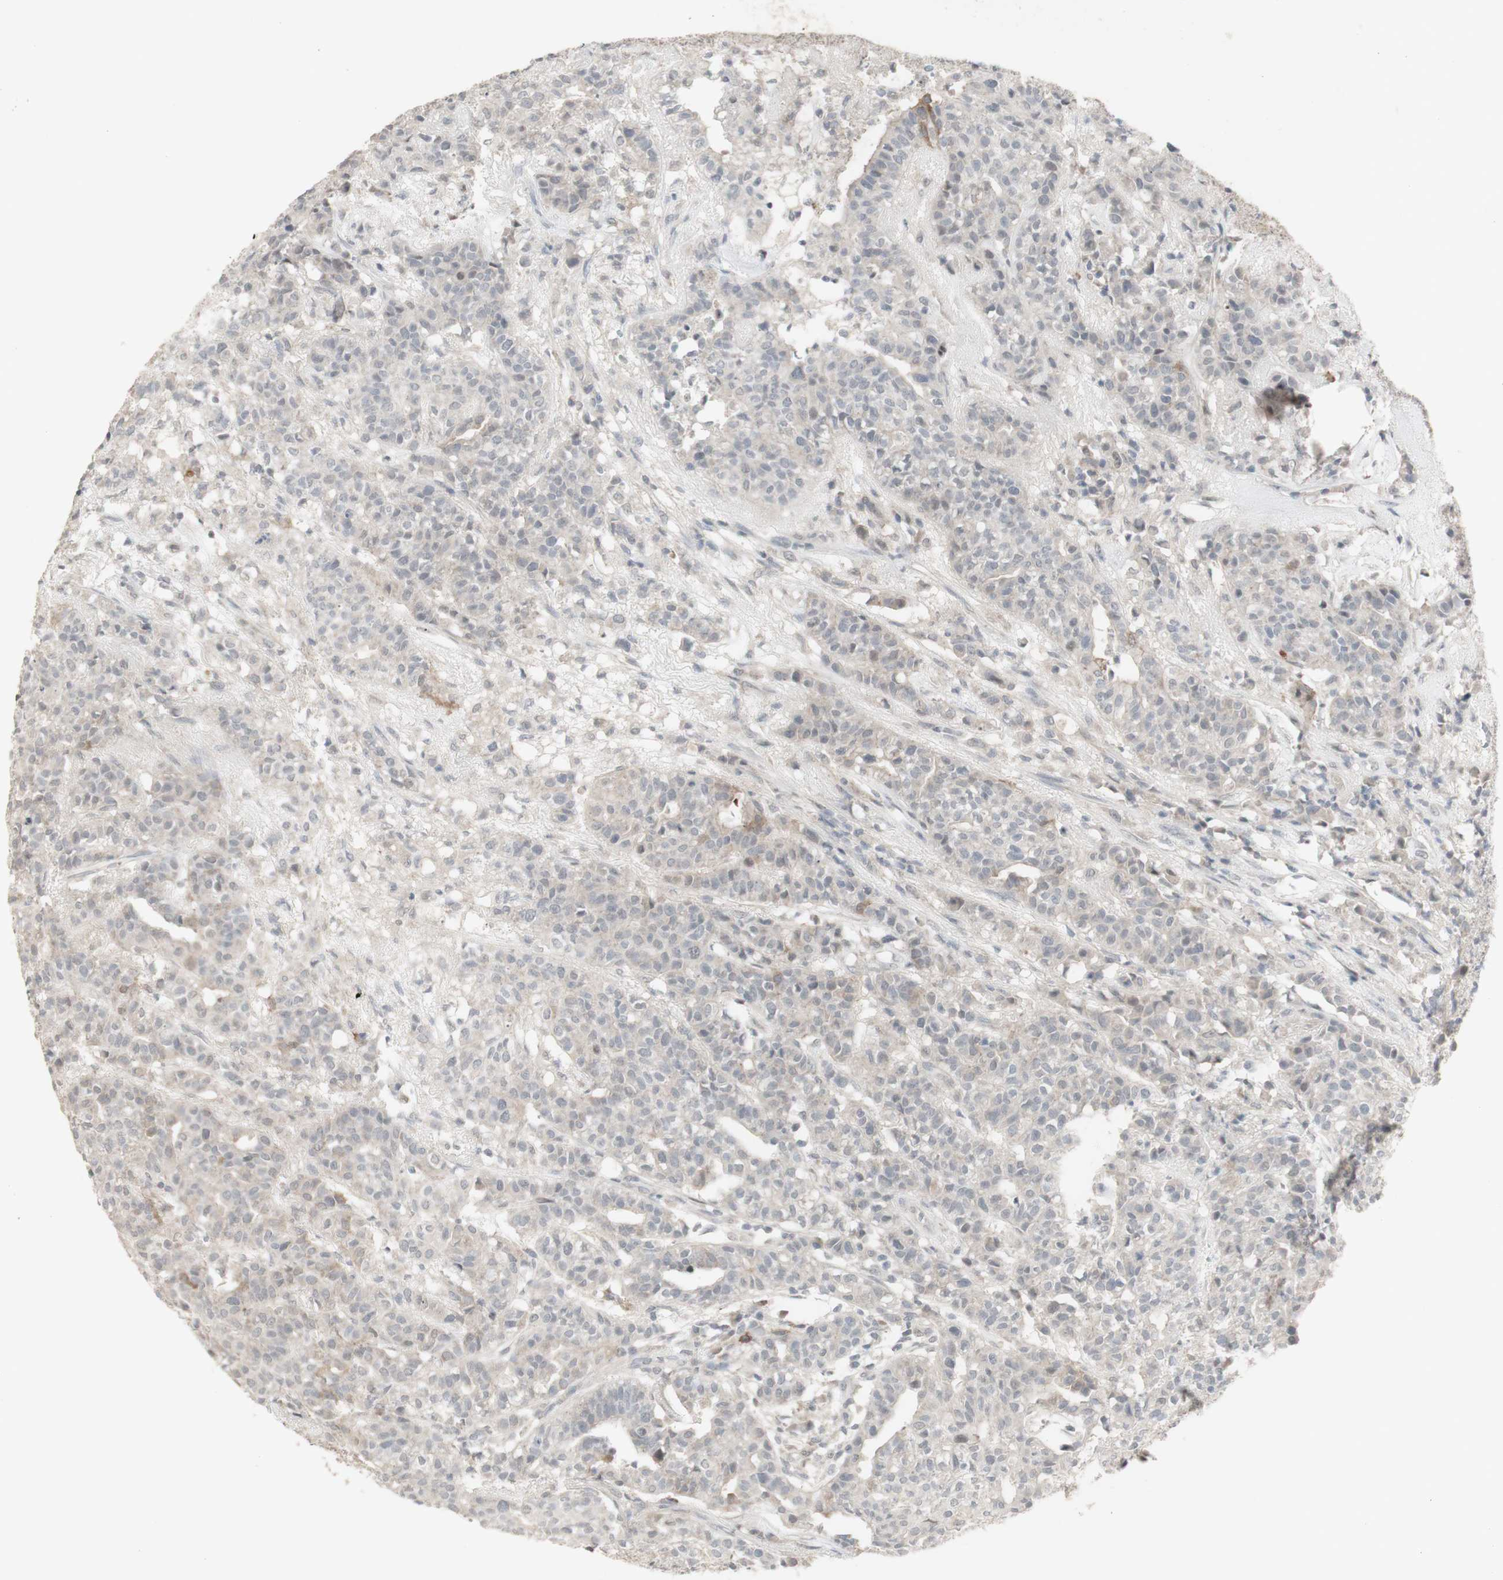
{"staining": {"intensity": "weak", "quantity": "<25%", "location": "cytoplasmic/membranous"}, "tissue": "head and neck cancer", "cell_type": "Tumor cells", "image_type": "cancer", "snomed": [{"axis": "morphology", "description": "Adenocarcinoma, NOS"}, {"axis": "topography", "description": "Salivary gland"}, {"axis": "topography", "description": "Head-Neck"}], "caption": "The photomicrograph demonstrates no staining of tumor cells in head and neck cancer (adenocarcinoma).", "gene": "C1orf116", "patient": {"sex": "female", "age": 65}}